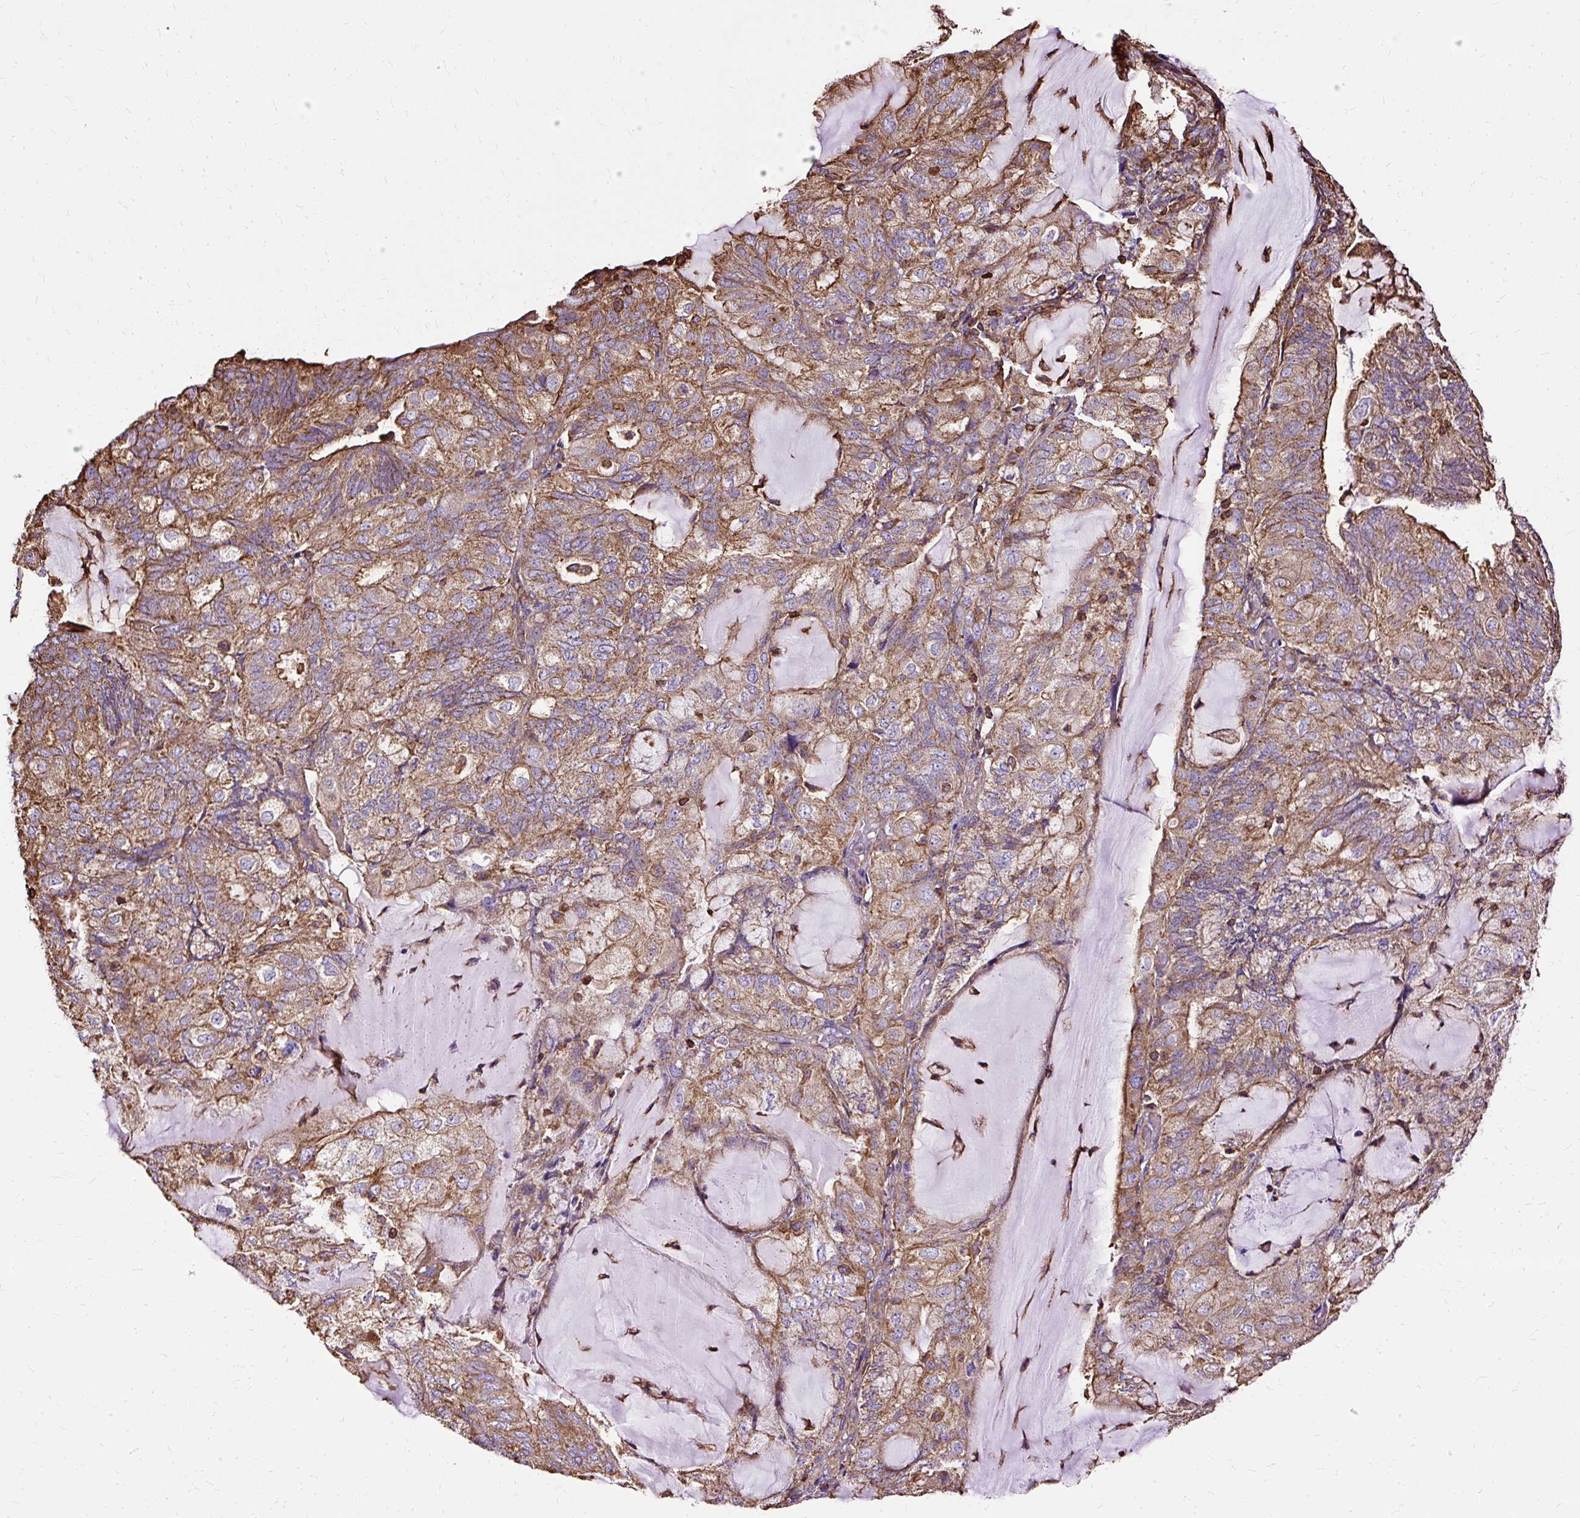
{"staining": {"intensity": "moderate", "quantity": ">75%", "location": "cytoplasmic/membranous"}, "tissue": "endometrial cancer", "cell_type": "Tumor cells", "image_type": "cancer", "snomed": [{"axis": "morphology", "description": "Adenocarcinoma, NOS"}, {"axis": "topography", "description": "Endometrium"}], "caption": "Approximately >75% of tumor cells in adenocarcinoma (endometrial) display moderate cytoplasmic/membranous protein expression as visualized by brown immunohistochemical staining.", "gene": "KLHL11", "patient": {"sex": "female", "age": 81}}